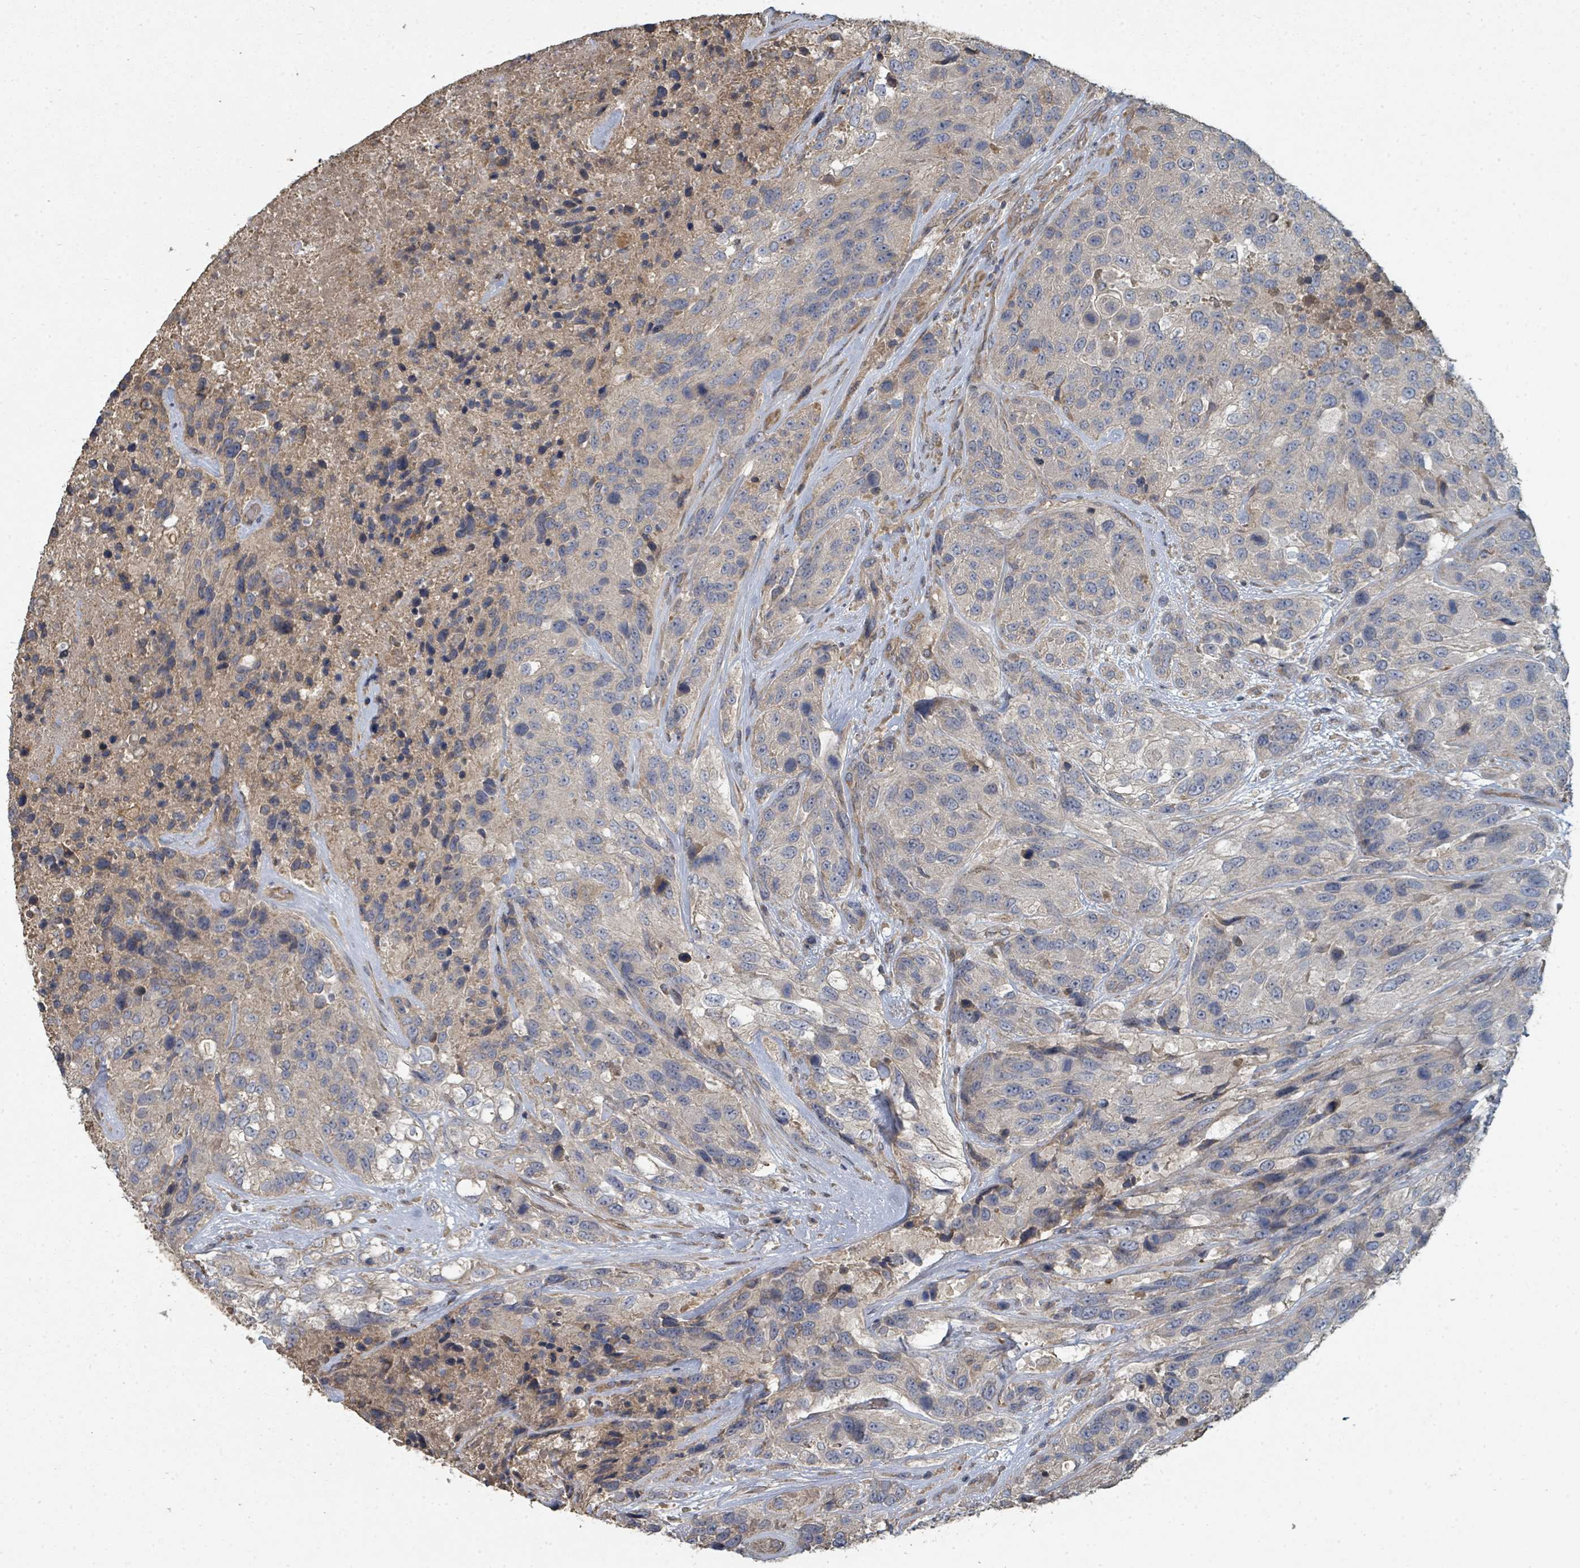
{"staining": {"intensity": "negative", "quantity": "none", "location": "none"}, "tissue": "urothelial cancer", "cell_type": "Tumor cells", "image_type": "cancer", "snomed": [{"axis": "morphology", "description": "Urothelial carcinoma, High grade"}, {"axis": "topography", "description": "Urinary bladder"}], "caption": "This is an IHC histopathology image of human urothelial cancer. There is no positivity in tumor cells.", "gene": "WDFY1", "patient": {"sex": "female", "age": 70}}